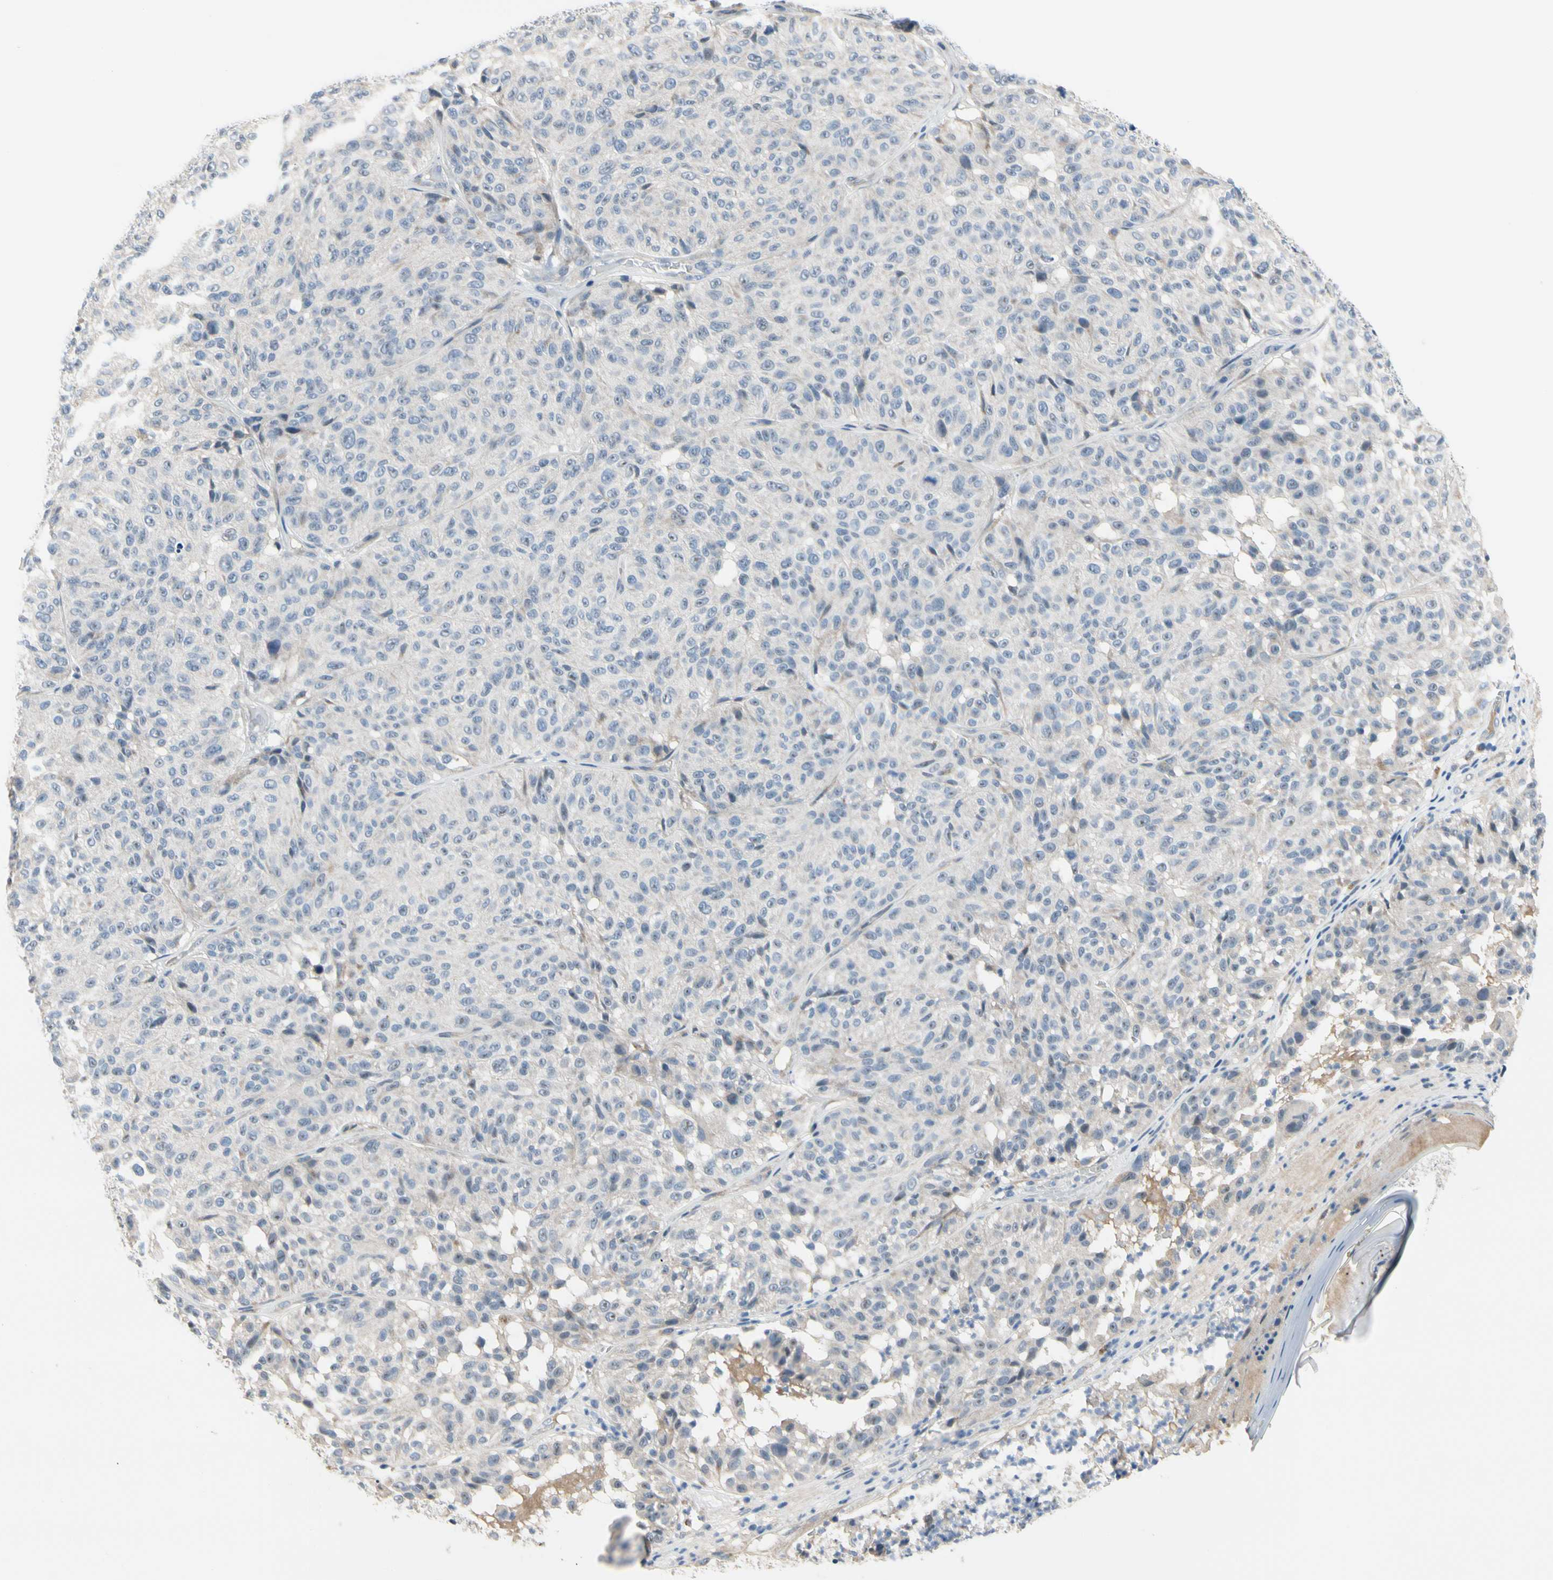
{"staining": {"intensity": "negative", "quantity": "none", "location": "none"}, "tissue": "melanoma", "cell_type": "Tumor cells", "image_type": "cancer", "snomed": [{"axis": "morphology", "description": "Malignant melanoma, NOS"}, {"axis": "topography", "description": "Skin"}], "caption": "This is a photomicrograph of IHC staining of malignant melanoma, which shows no expression in tumor cells.", "gene": "NFASC", "patient": {"sex": "female", "age": 46}}